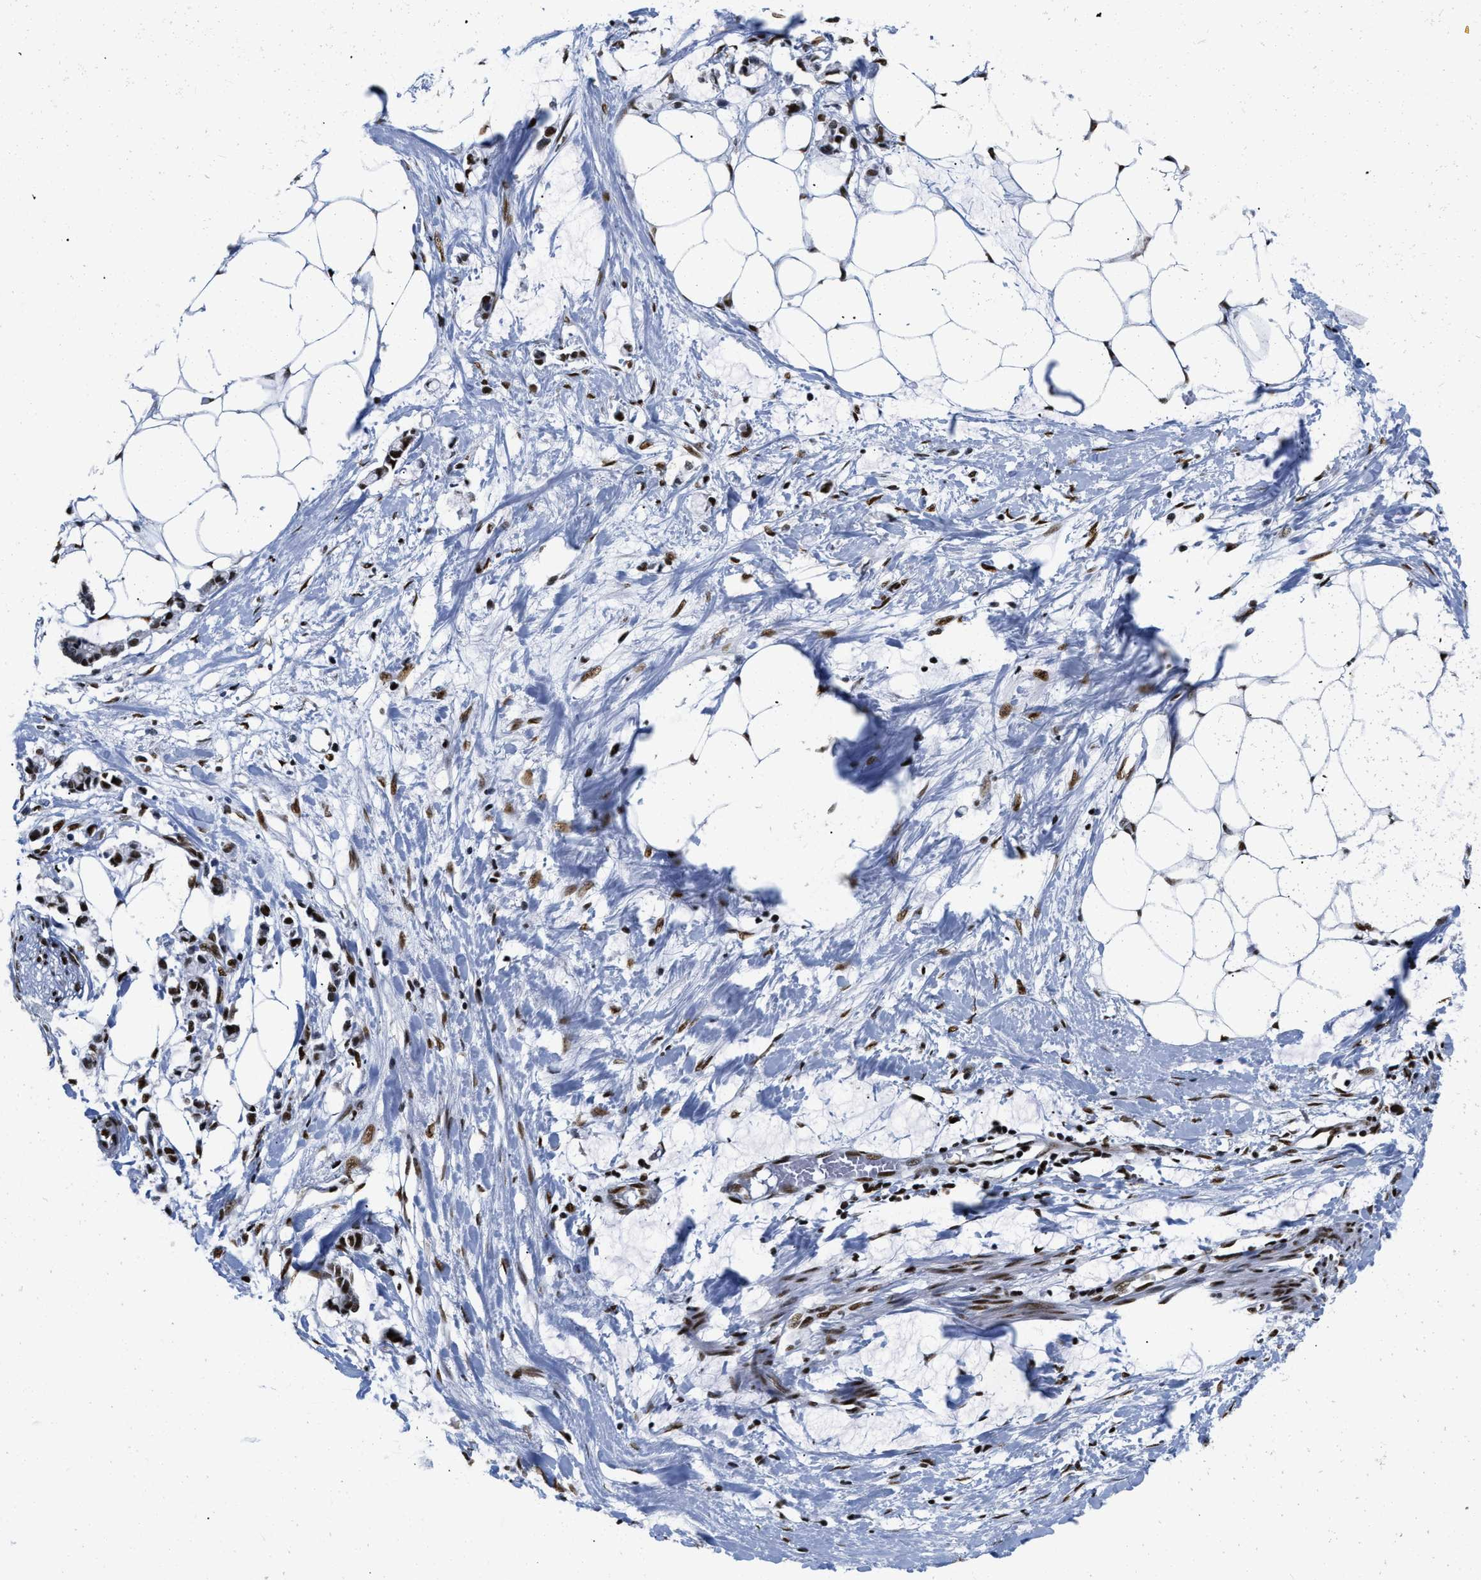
{"staining": {"intensity": "strong", "quantity": "<25%", "location": "nuclear"}, "tissue": "adipose tissue", "cell_type": "Adipocytes", "image_type": "normal", "snomed": [{"axis": "morphology", "description": "Normal tissue, NOS"}, {"axis": "morphology", "description": "Adenocarcinoma, NOS"}, {"axis": "topography", "description": "Colon"}, {"axis": "topography", "description": "Peripheral nerve tissue"}], "caption": "Human adipose tissue stained with a brown dye demonstrates strong nuclear positive staining in about <25% of adipocytes.", "gene": "CREB1", "patient": {"sex": "male", "age": 14}}